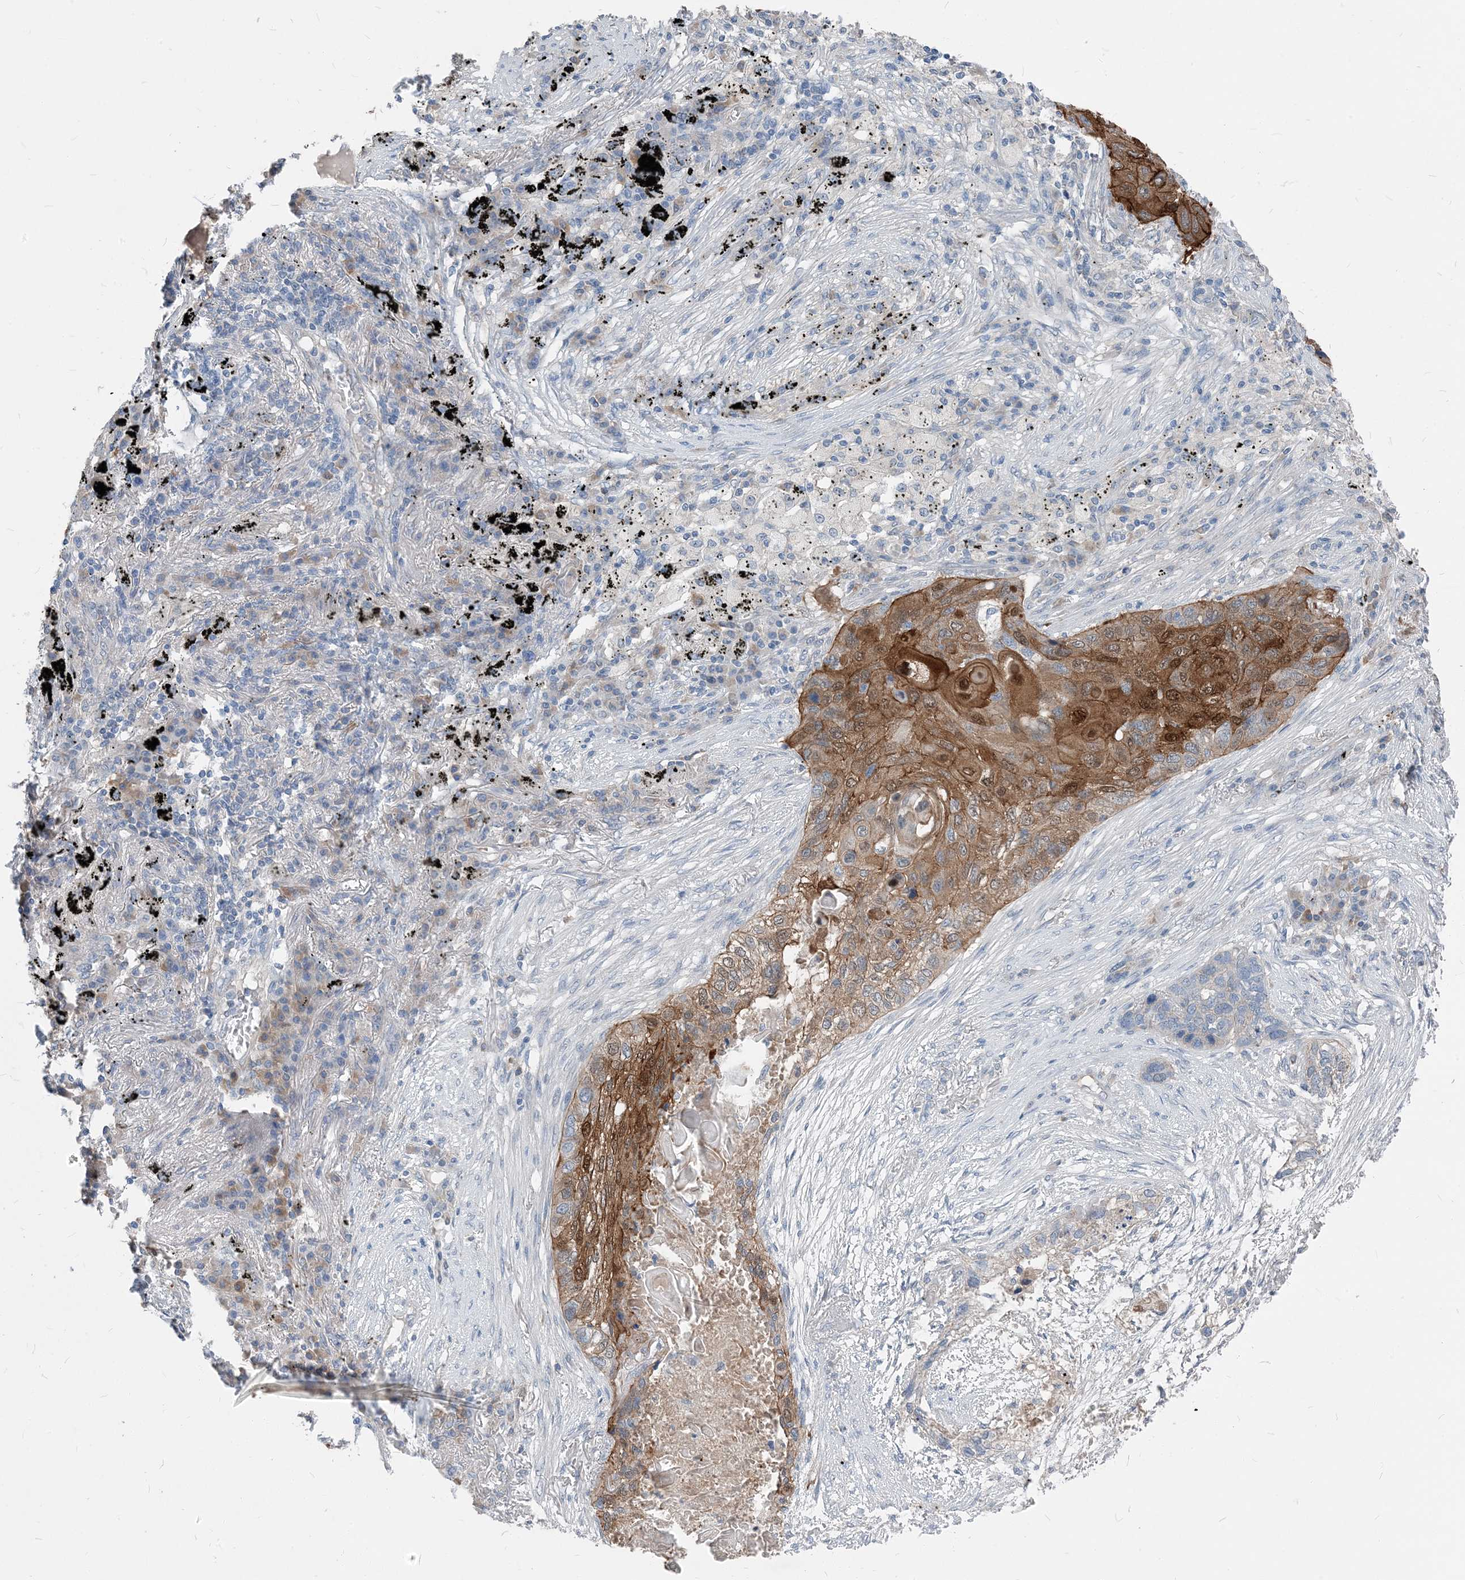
{"staining": {"intensity": "moderate", "quantity": ">75%", "location": "cytoplasmic/membranous,nuclear"}, "tissue": "lung cancer", "cell_type": "Tumor cells", "image_type": "cancer", "snomed": [{"axis": "morphology", "description": "Squamous cell carcinoma, NOS"}, {"axis": "topography", "description": "Lung"}], "caption": "About >75% of tumor cells in human lung squamous cell carcinoma demonstrate moderate cytoplasmic/membranous and nuclear protein expression as visualized by brown immunohistochemical staining.", "gene": "NCOA7", "patient": {"sex": "female", "age": 63}}